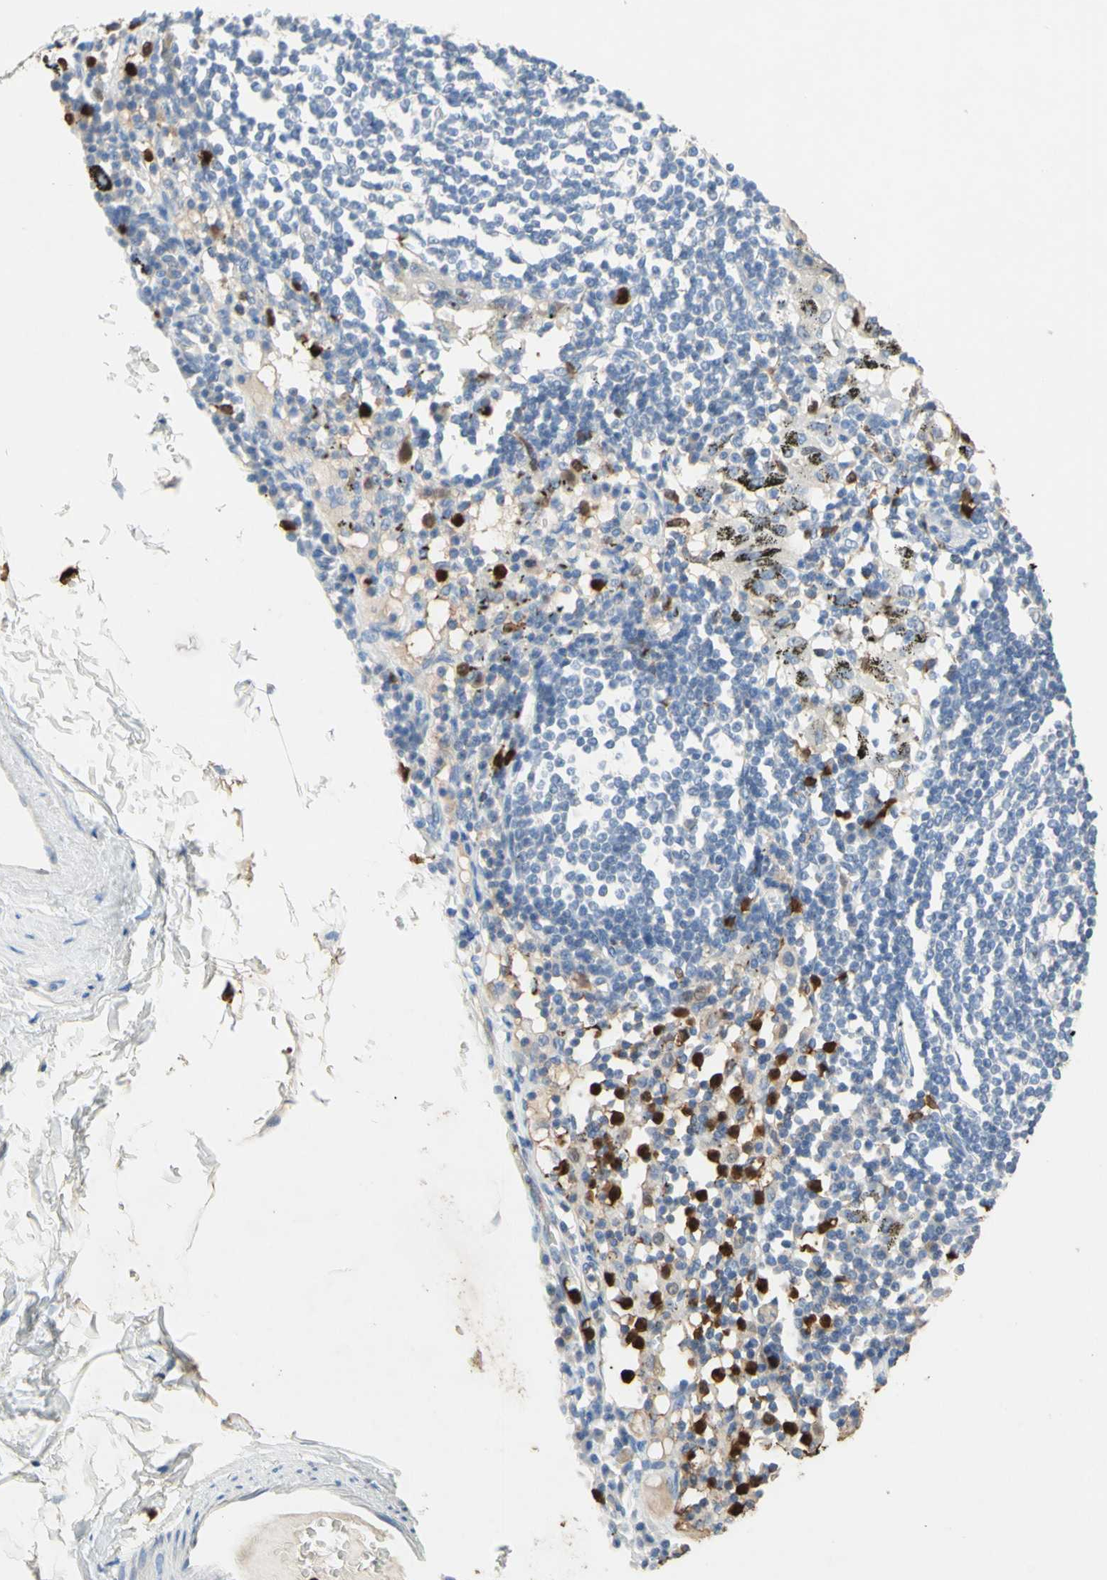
{"staining": {"intensity": "negative", "quantity": "none", "location": "none"}, "tissue": "adipose tissue", "cell_type": "Adipocytes", "image_type": "normal", "snomed": [{"axis": "morphology", "description": "Normal tissue, NOS"}, {"axis": "topography", "description": "Cartilage tissue"}, {"axis": "topography", "description": "Bronchus"}], "caption": "IHC photomicrograph of normal adipose tissue stained for a protein (brown), which exhibits no staining in adipocytes. (DAB (3,3'-diaminobenzidine) immunohistochemistry (IHC) with hematoxylin counter stain).", "gene": "NFKBIZ", "patient": {"sex": "female", "age": 73}}